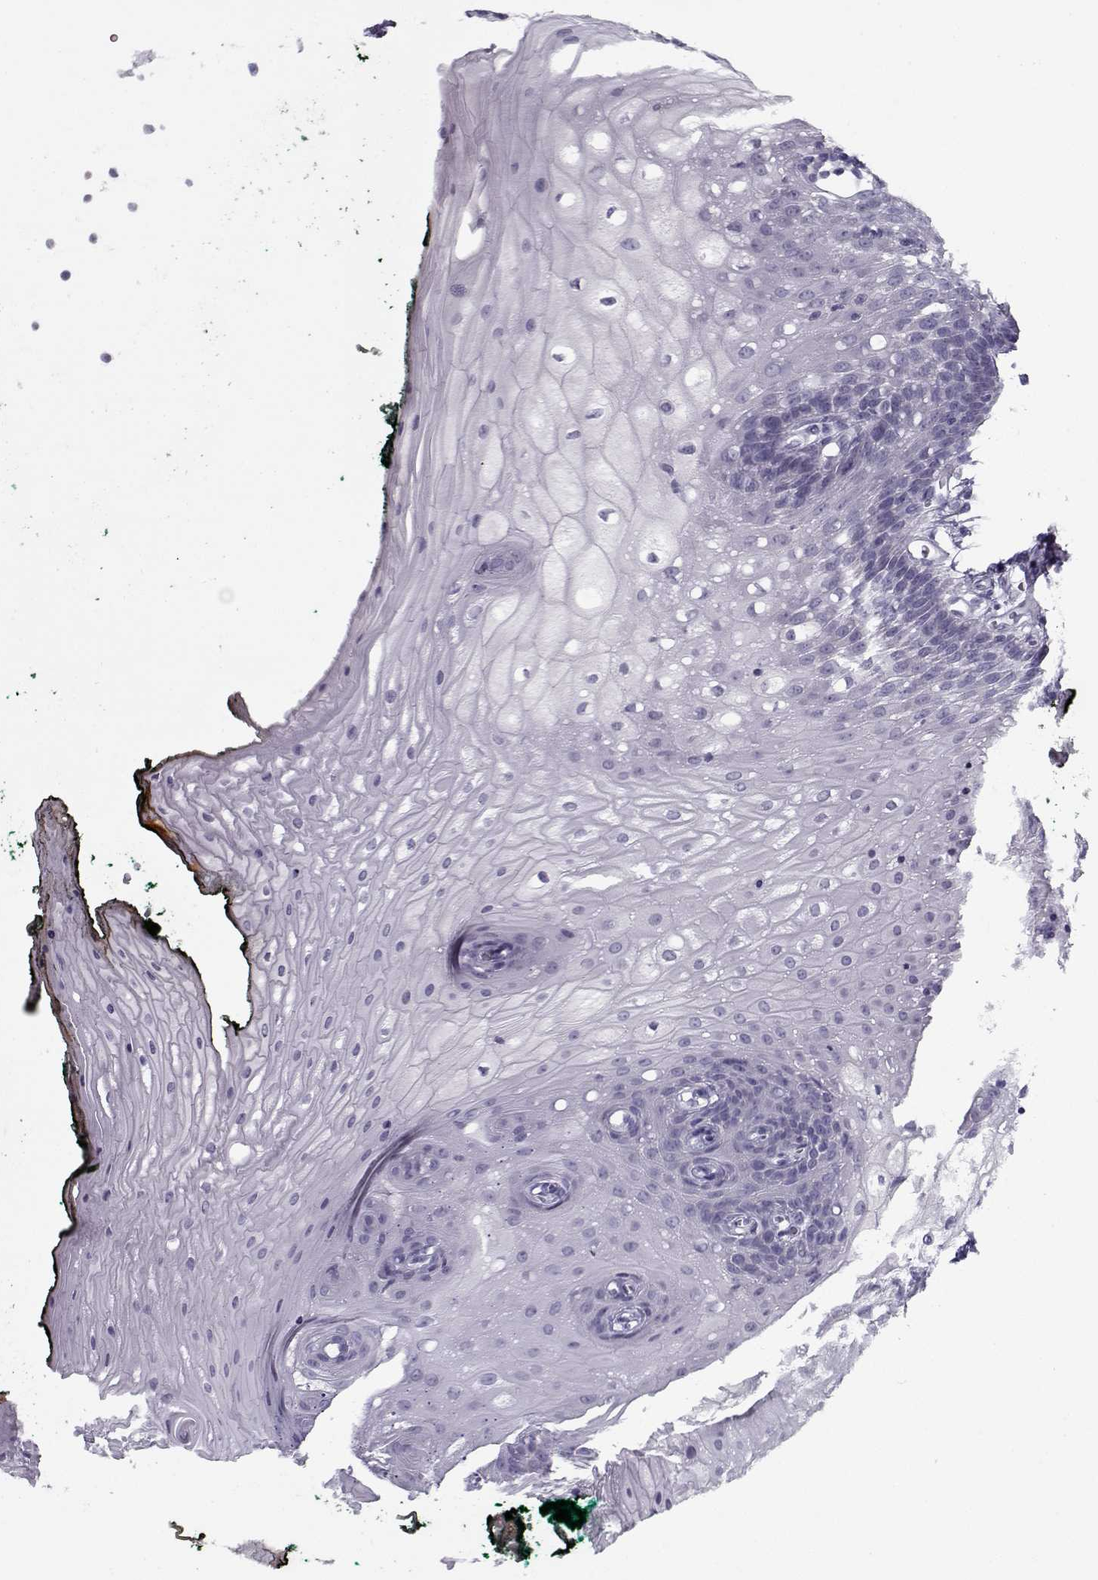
{"staining": {"intensity": "negative", "quantity": "none", "location": "none"}, "tissue": "oral mucosa", "cell_type": "Squamous epithelial cells", "image_type": "normal", "snomed": [{"axis": "morphology", "description": "Normal tissue, NOS"}, {"axis": "topography", "description": "Oral tissue"}, {"axis": "topography", "description": "Head-Neck"}], "caption": "Human oral mucosa stained for a protein using immunohistochemistry (IHC) displays no staining in squamous epithelial cells.", "gene": "PP2D1", "patient": {"sex": "female", "age": 68}}